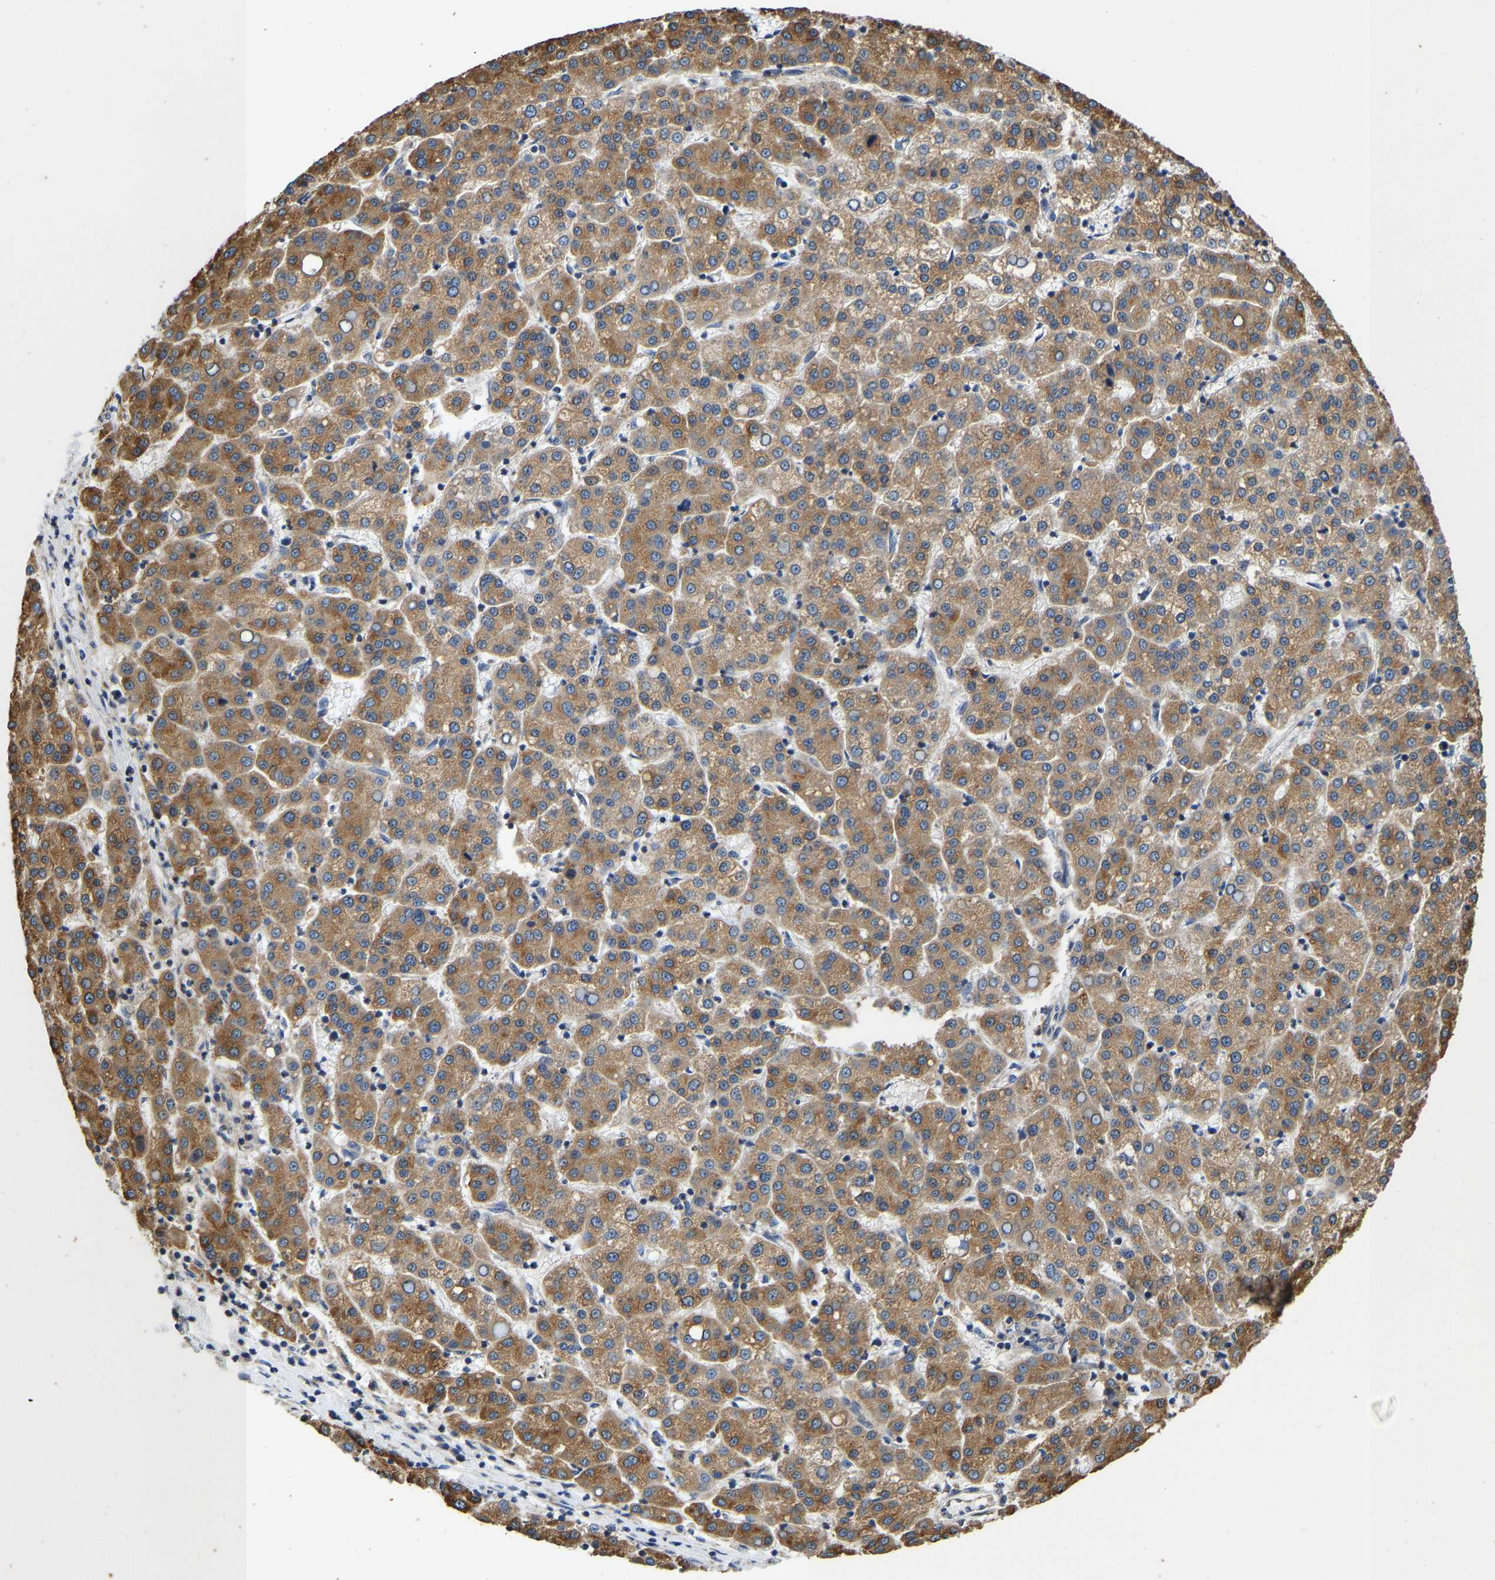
{"staining": {"intensity": "moderate", "quantity": ">75%", "location": "cytoplasmic/membranous"}, "tissue": "liver cancer", "cell_type": "Tumor cells", "image_type": "cancer", "snomed": [{"axis": "morphology", "description": "Carcinoma, Hepatocellular, NOS"}, {"axis": "topography", "description": "Liver"}], "caption": "DAB immunohistochemical staining of hepatocellular carcinoma (liver) reveals moderate cytoplasmic/membranous protein positivity in about >75% of tumor cells.", "gene": "ARL6IP5", "patient": {"sex": "female", "age": 58}}